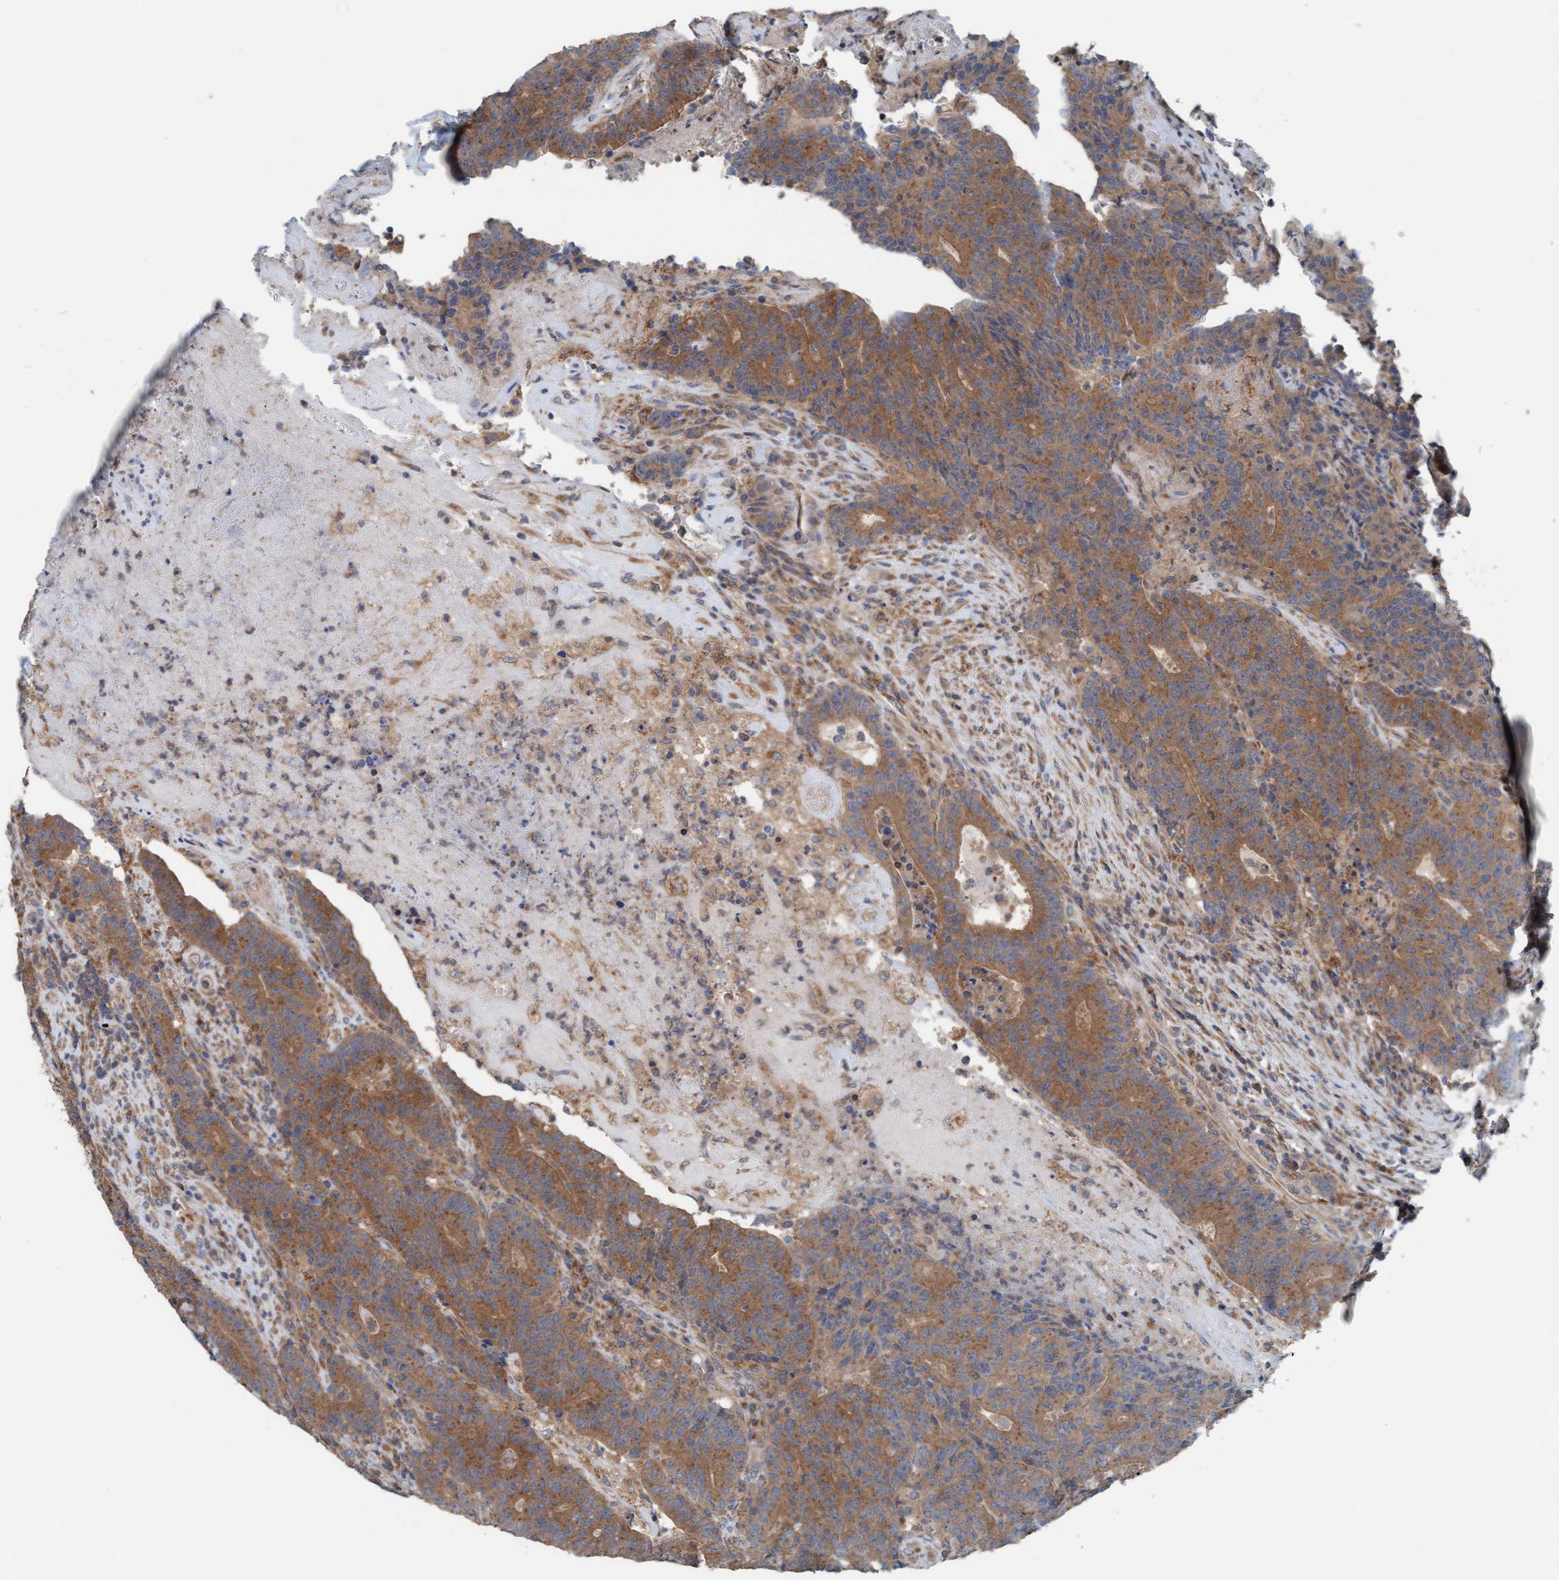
{"staining": {"intensity": "strong", "quantity": ">75%", "location": "cytoplasmic/membranous"}, "tissue": "colorectal cancer", "cell_type": "Tumor cells", "image_type": "cancer", "snomed": [{"axis": "morphology", "description": "Normal tissue, NOS"}, {"axis": "morphology", "description": "Adenocarcinoma, NOS"}, {"axis": "topography", "description": "Colon"}], "caption": "Immunohistochemical staining of human adenocarcinoma (colorectal) demonstrates high levels of strong cytoplasmic/membranous staining in about >75% of tumor cells.", "gene": "UBAP1", "patient": {"sex": "female", "age": 75}}